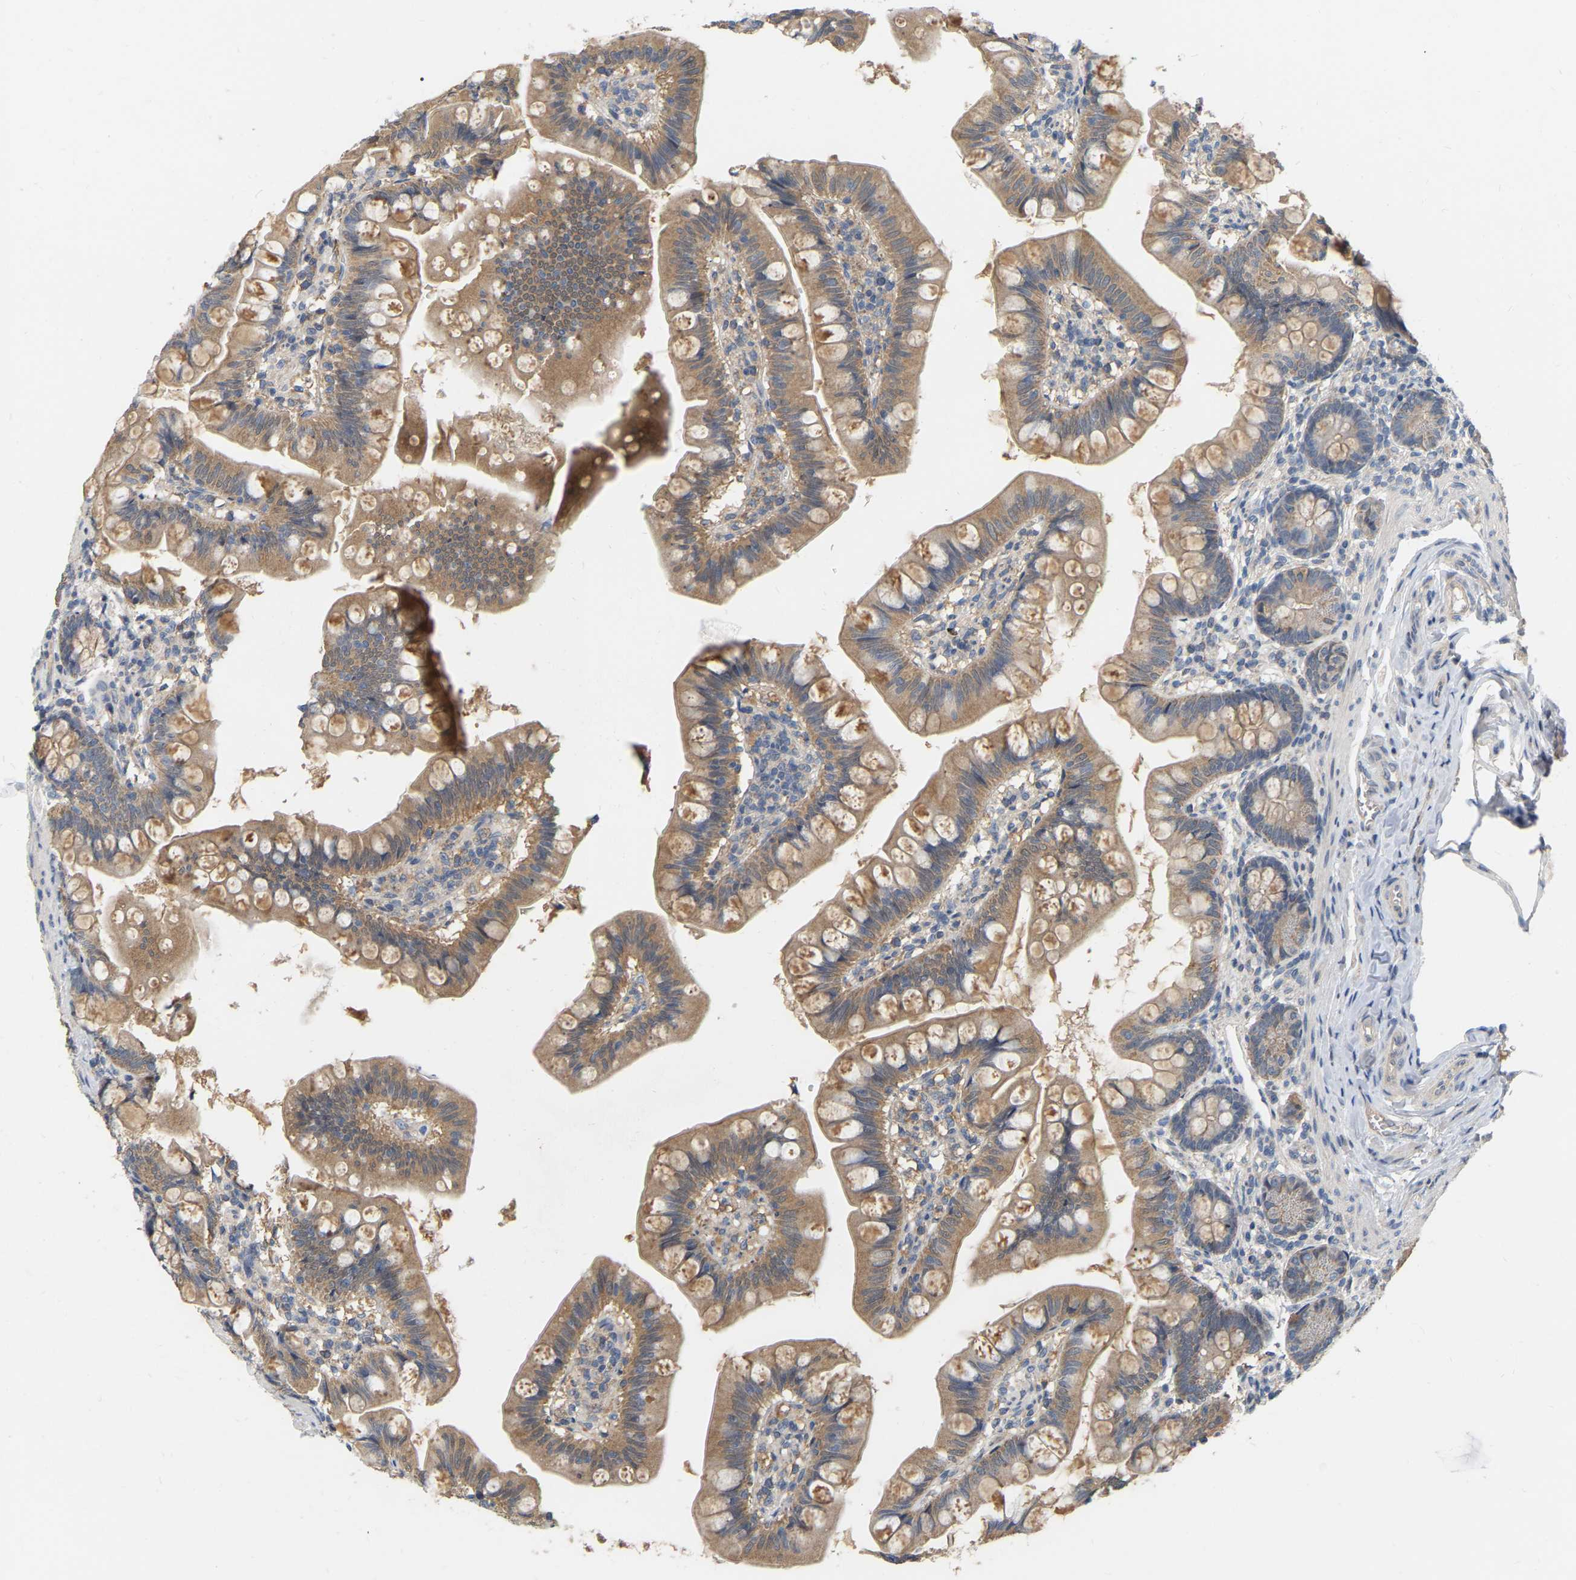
{"staining": {"intensity": "moderate", "quantity": ">75%", "location": "cytoplasmic/membranous"}, "tissue": "small intestine", "cell_type": "Glandular cells", "image_type": "normal", "snomed": [{"axis": "morphology", "description": "Normal tissue, NOS"}, {"axis": "topography", "description": "Small intestine"}], "caption": "Immunohistochemistry (DAB) staining of benign human small intestine shows moderate cytoplasmic/membranous protein expression in about >75% of glandular cells.", "gene": "SSH1", "patient": {"sex": "male", "age": 7}}